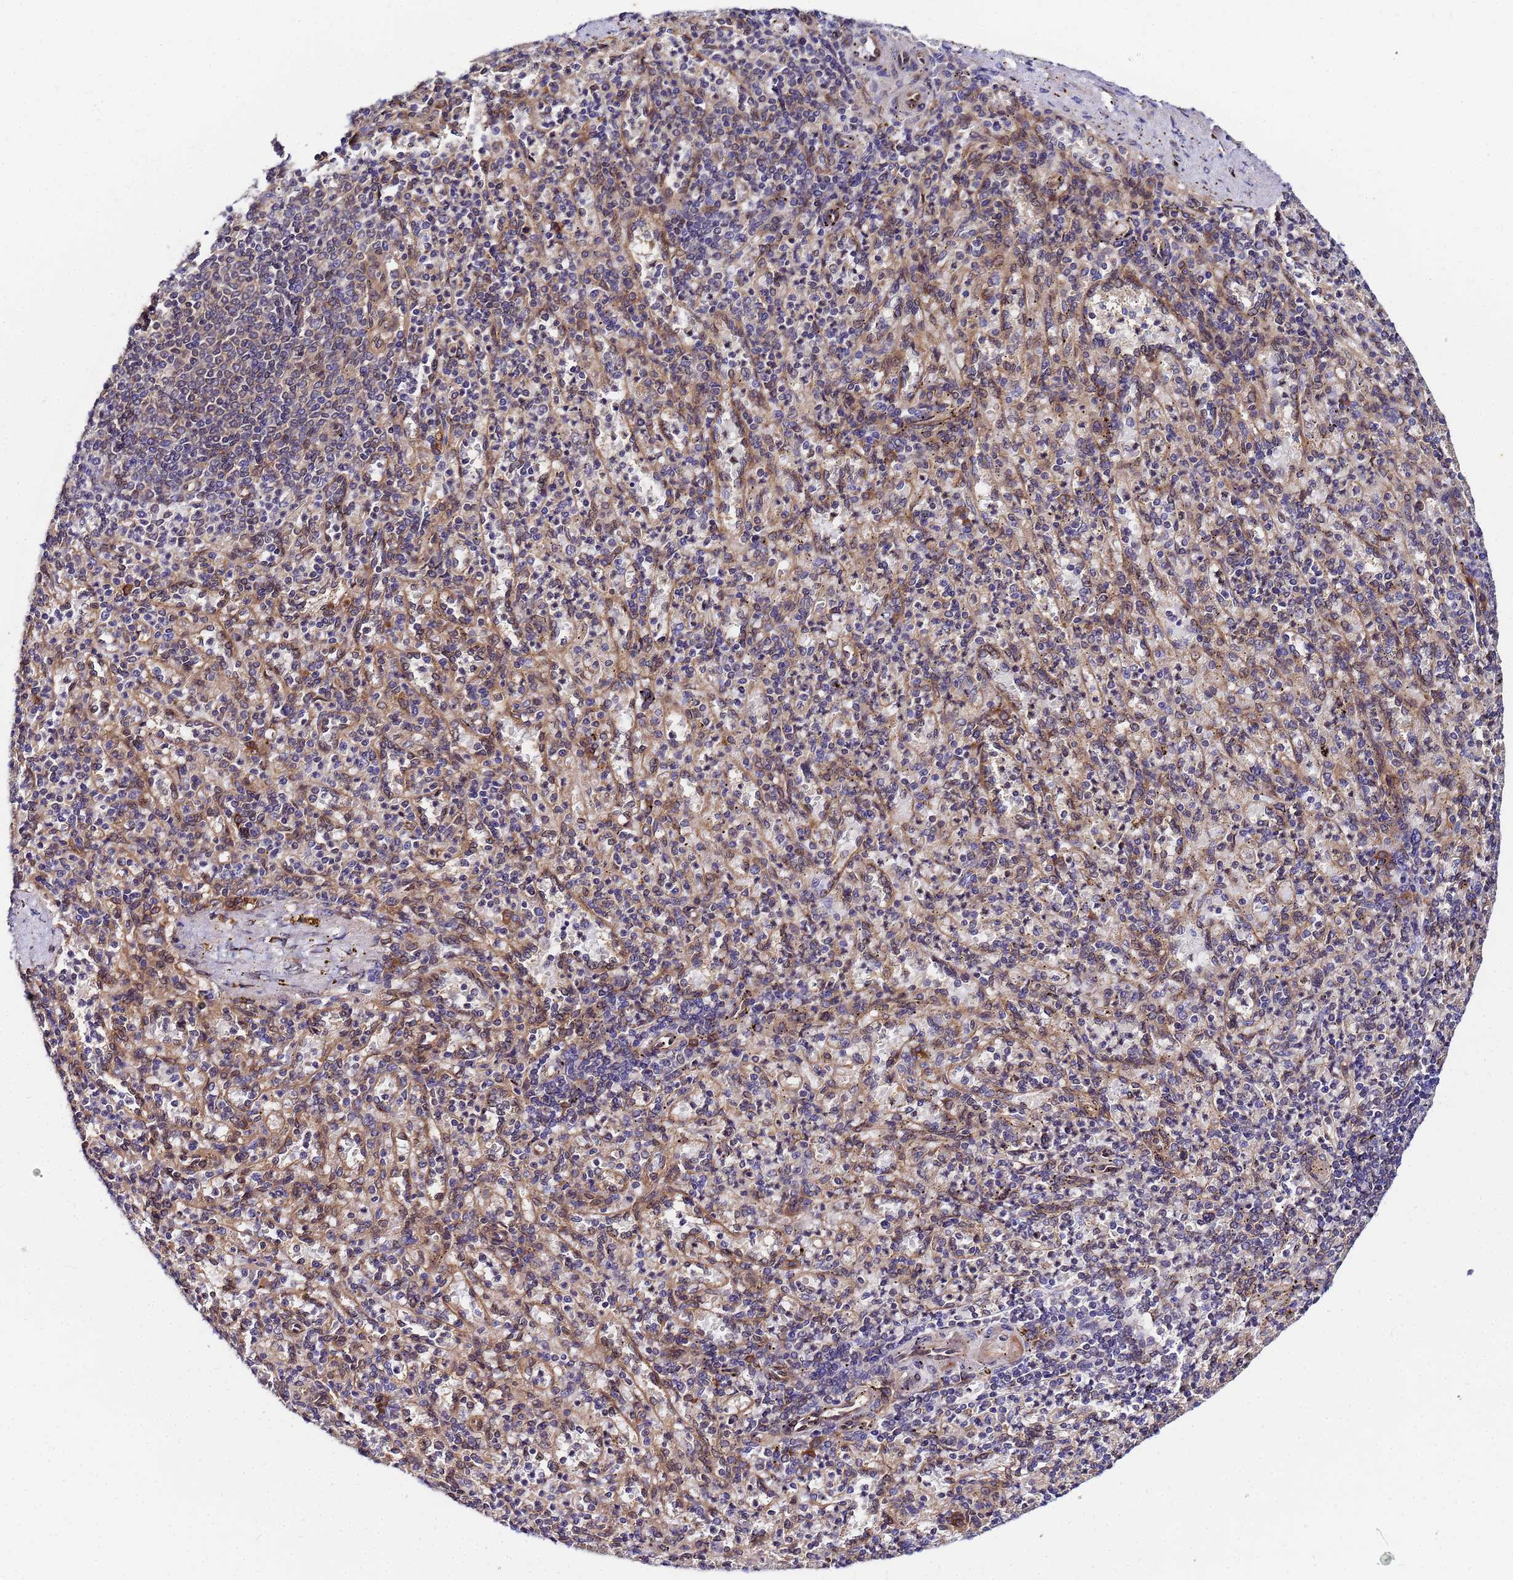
{"staining": {"intensity": "moderate", "quantity": "25%-75%", "location": "cytoplasmic/membranous"}, "tissue": "spleen", "cell_type": "Cells in red pulp", "image_type": "normal", "snomed": [{"axis": "morphology", "description": "Normal tissue, NOS"}, {"axis": "topography", "description": "Spleen"}], "caption": "Spleen stained with a brown dye displays moderate cytoplasmic/membranous positive staining in approximately 25%-75% of cells in red pulp.", "gene": "UNC93B1", "patient": {"sex": "female", "age": 74}}